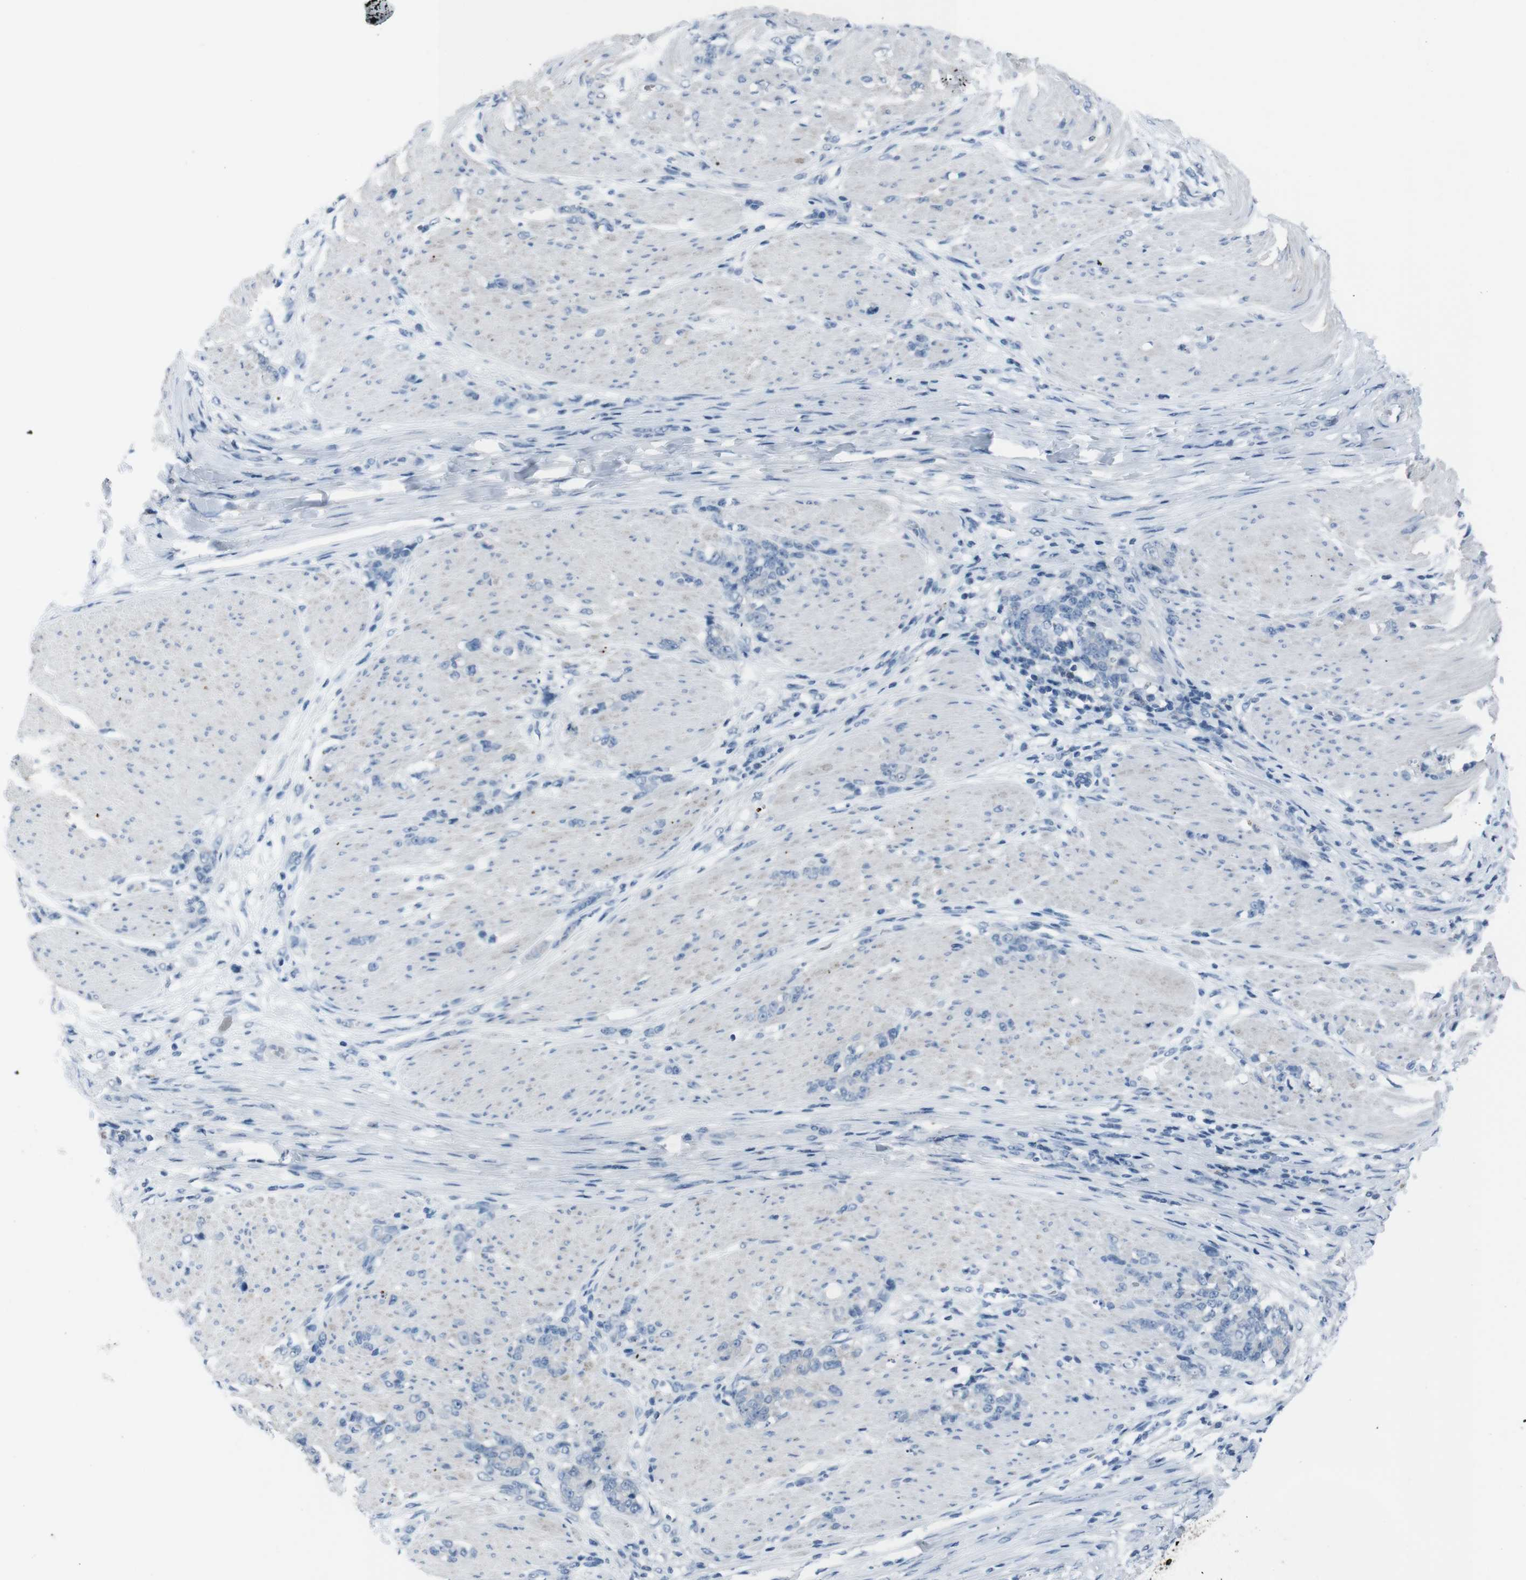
{"staining": {"intensity": "negative", "quantity": "none", "location": "none"}, "tissue": "stomach cancer", "cell_type": "Tumor cells", "image_type": "cancer", "snomed": [{"axis": "morphology", "description": "Adenocarcinoma, NOS"}, {"axis": "topography", "description": "Stomach, lower"}], "caption": "A micrograph of human stomach adenocarcinoma is negative for staining in tumor cells.", "gene": "ST6GAL1", "patient": {"sex": "male", "age": 88}}